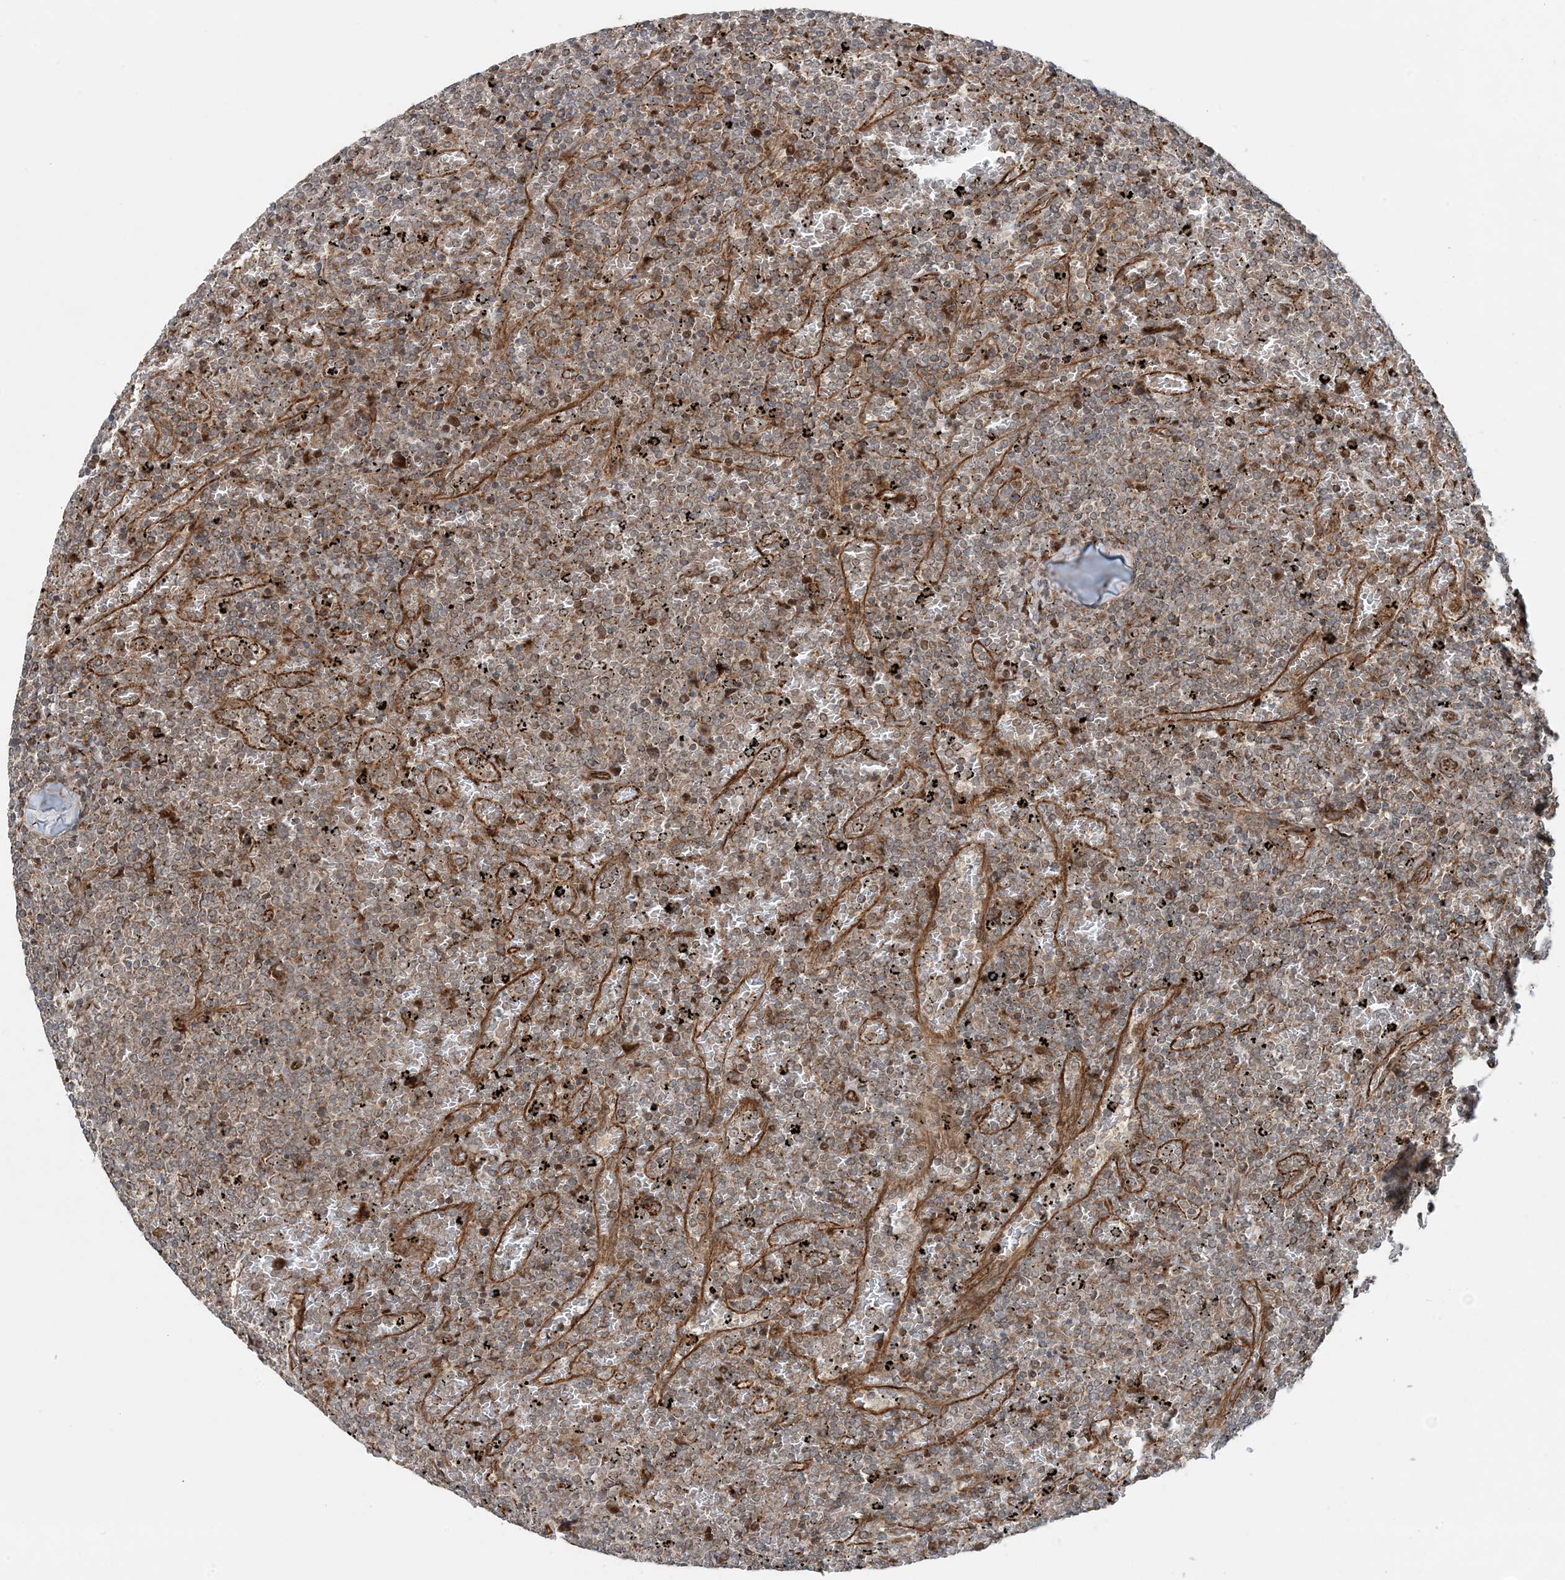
{"staining": {"intensity": "weak", "quantity": "<25%", "location": "cytoplasmic/membranous"}, "tissue": "lymphoma", "cell_type": "Tumor cells", "image_type": "cancer", "snomed": [{"axis": "morphology", "description": "Malignant lymphoma, non-Hodgkin's type, Low grade"}, {"axis": "topography", "description": "Spleen"}], "caption": "This histopathology image is of lymphoma stained with immunohistochemistry (IHC) to label a protein in brown with the nuclei are counter-stained blue. There is no positivity in tumor cells.", "gene": "EDEM2", "patient": {"sex": "female", "age": 77}}